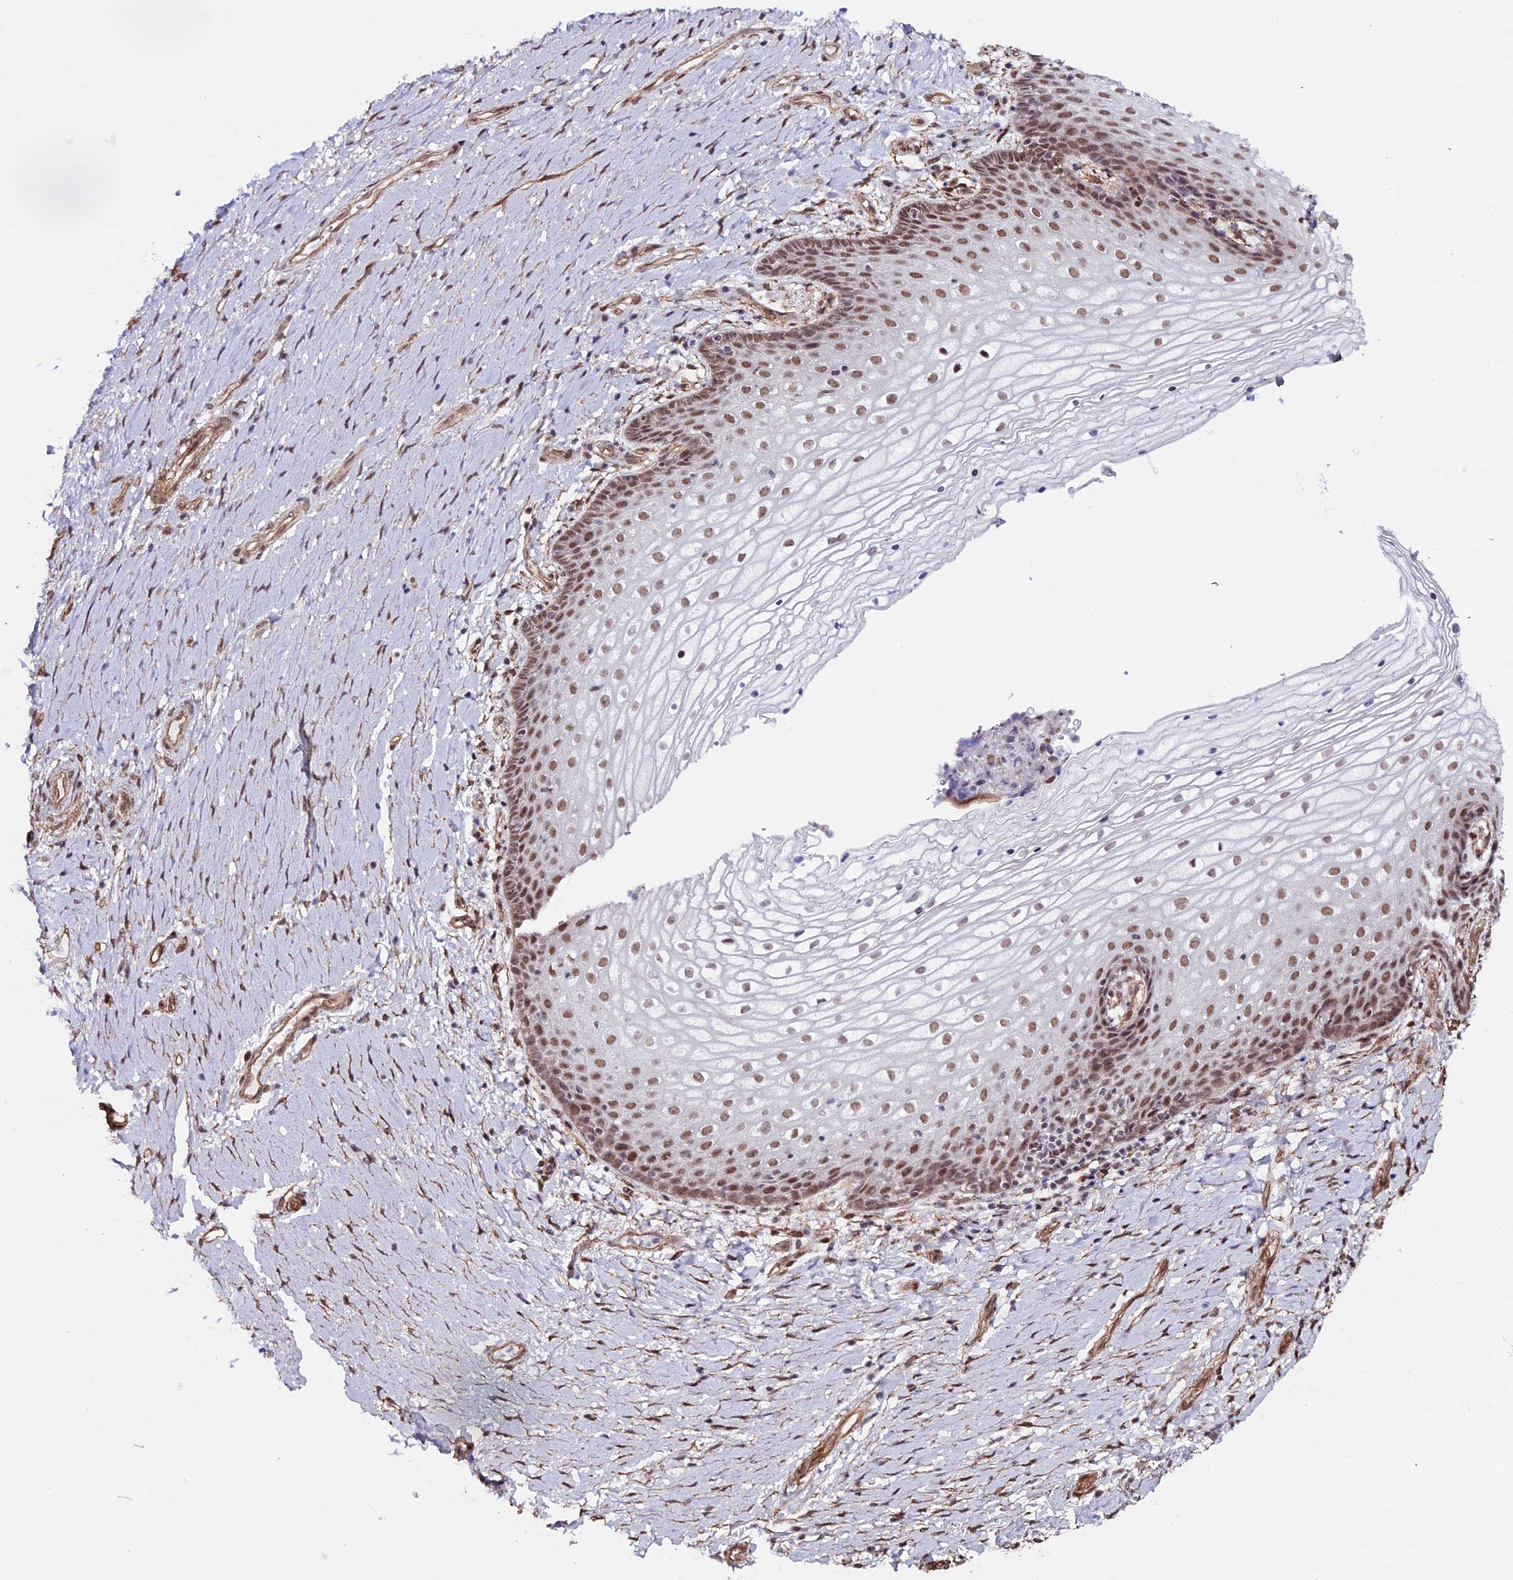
{"staining": {"intensity": "moderate", "quantity": ">75%", "location": "nuclear"}, "tissue": "vagina", "cell_type": "Squamous epithelial cells", "image_type": "normal", "snomed": [{"axis": "morphology", "description": "Normal tissue, NOS"}, {"axis": "topography", "description": "Vagina"}], "caption": "Moderate nuclear positivity is identified in approximately >75% of squamous epithelial cells in unremarkable vagina.", "gene": "MPHOSPH8", "patient": {"sex": "female", "age": 60}}